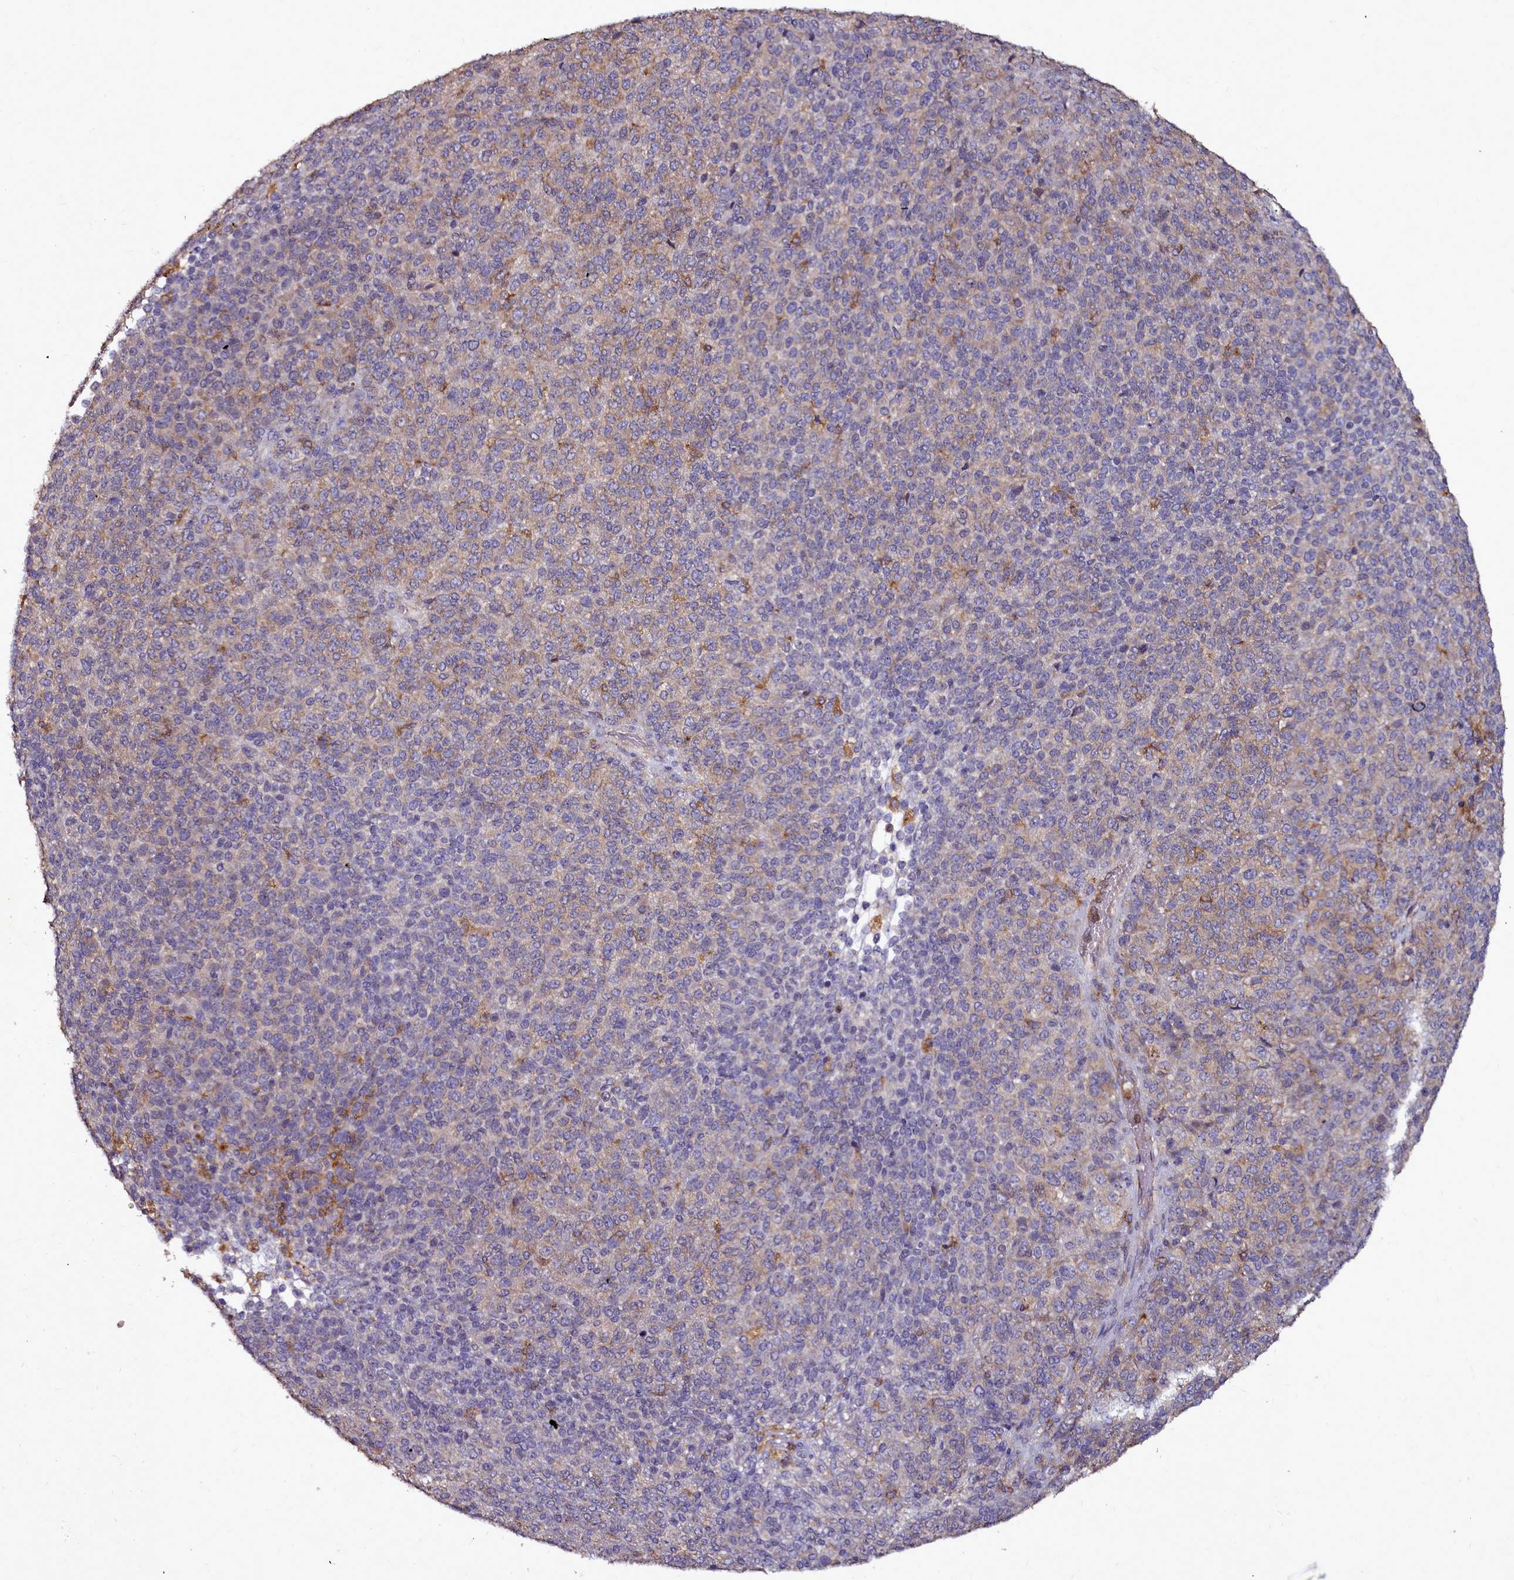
{"staining": {"intensity": "weak", "quantity": "25%-75%", "location": "cytoplasmic/membranous"}, "tissue": "melanoma", "cell_type": "Tumor cells", "image_type": "cancer", "snomed": [{"axis": "morphology", "description": "Malignant melanoma, Metastatic site"}, {"axis": "topography", "description": "Brain"}], "caption": "Protein staining of melanoma tissue exhibits weak cytoplasmic/membranous expression in about 25%-75% of tumor cells. (DAB IHC, brown staining for protein, blue staining for nuclei).", "gene": "NCKAP1L", "patient": {"sex": "female", "age": 56}}